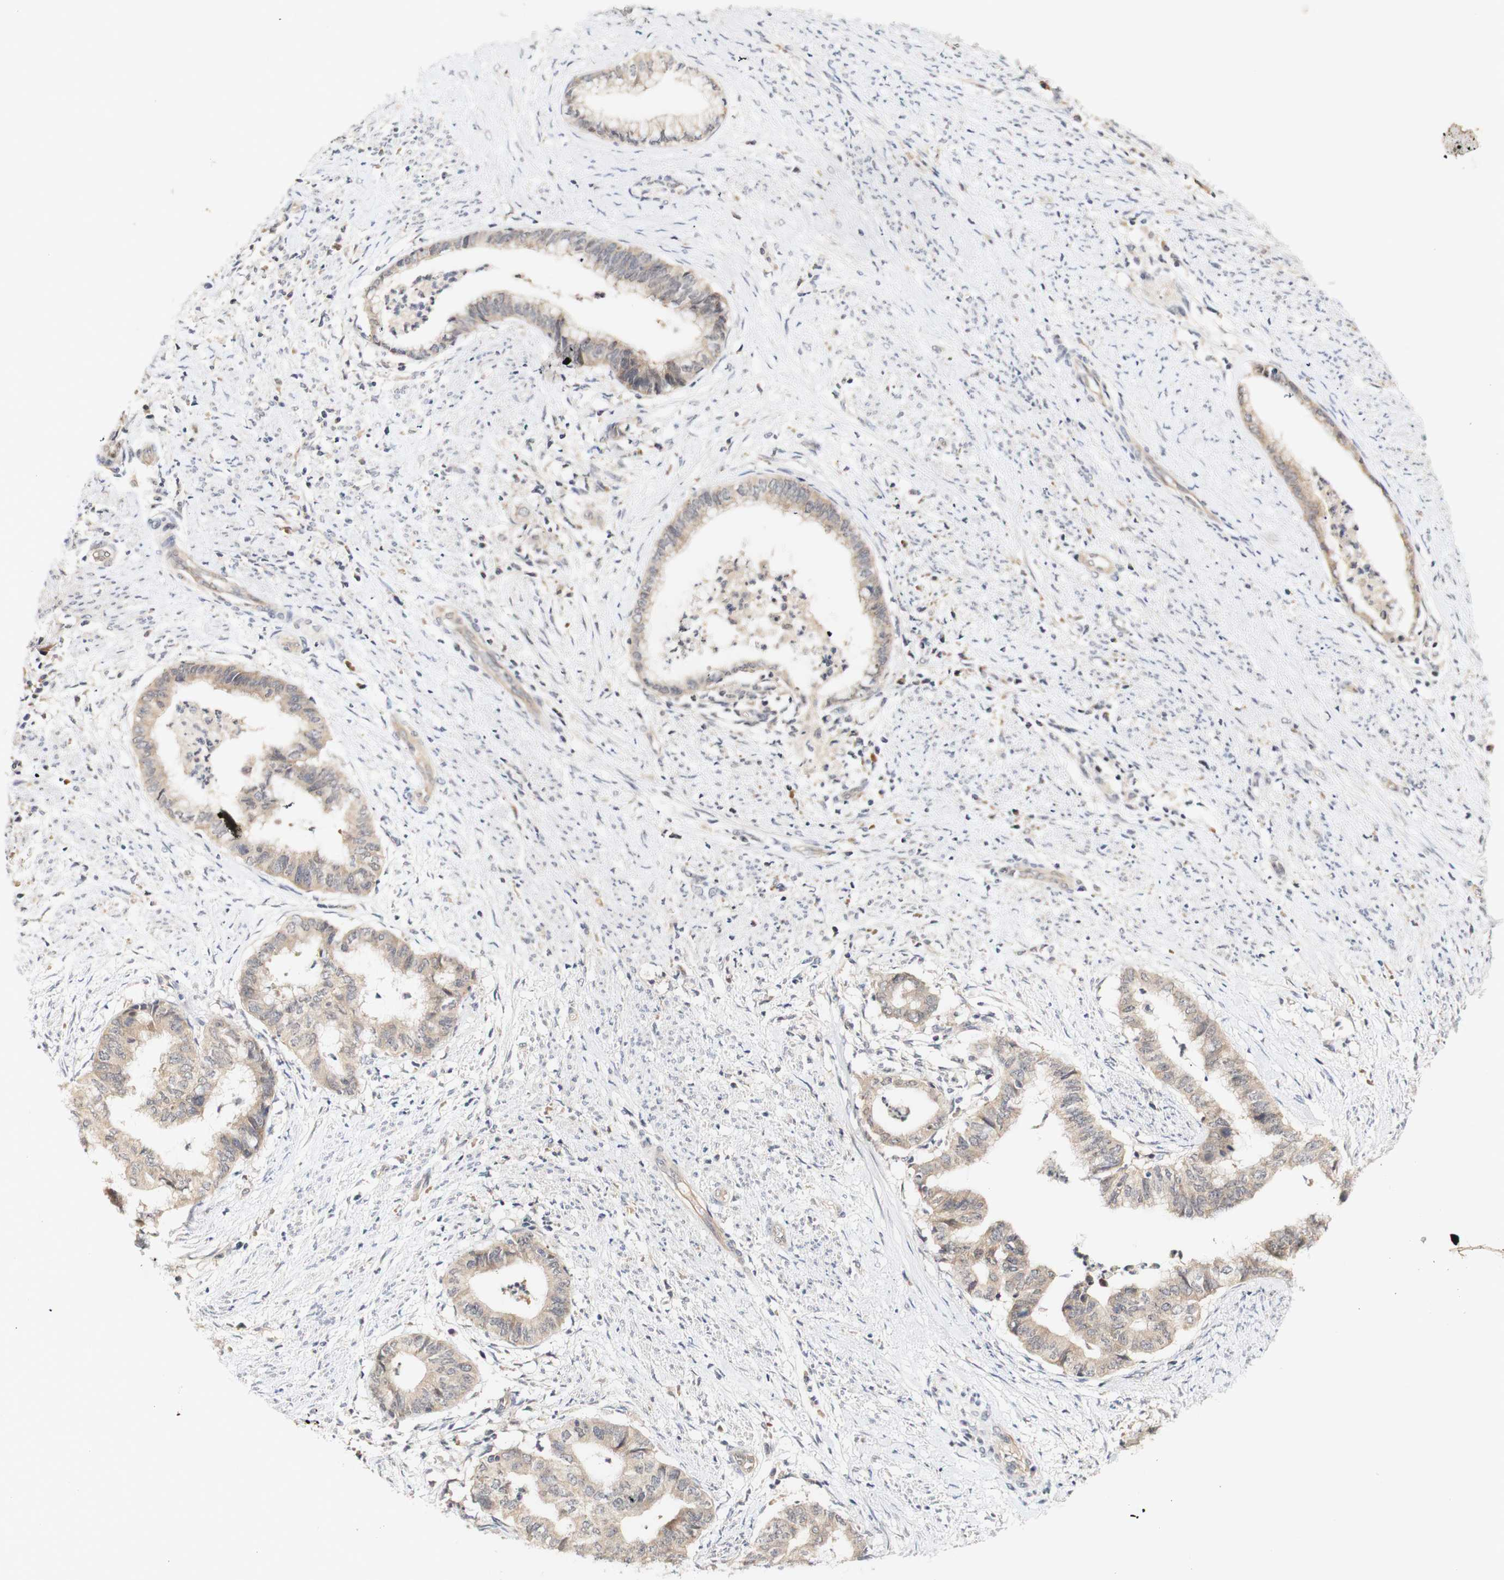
{"staining": {"intensity": "weak", "quantity": ">75%", "location": "cytoplasmic/membranous"}, "tissue": "endometrial cancer", "cell_type": "Tumor cells", "image_type": "cancer", "snomed": [{"axis": "morphology", "description": "Necrosis, NOS"}, {"axis": "morphology", "description": "Adenocarcinoma, NOS"}, {"axis": "topography", "description": "Endometrium"}], "caption": "This is an image of IHC staining of endometrial cancer, which shows weak expression in the cytoplasmic/membranous of tumor cells.", "gene": "PIN1", "patient": {"sex": "female", "age": 79}}